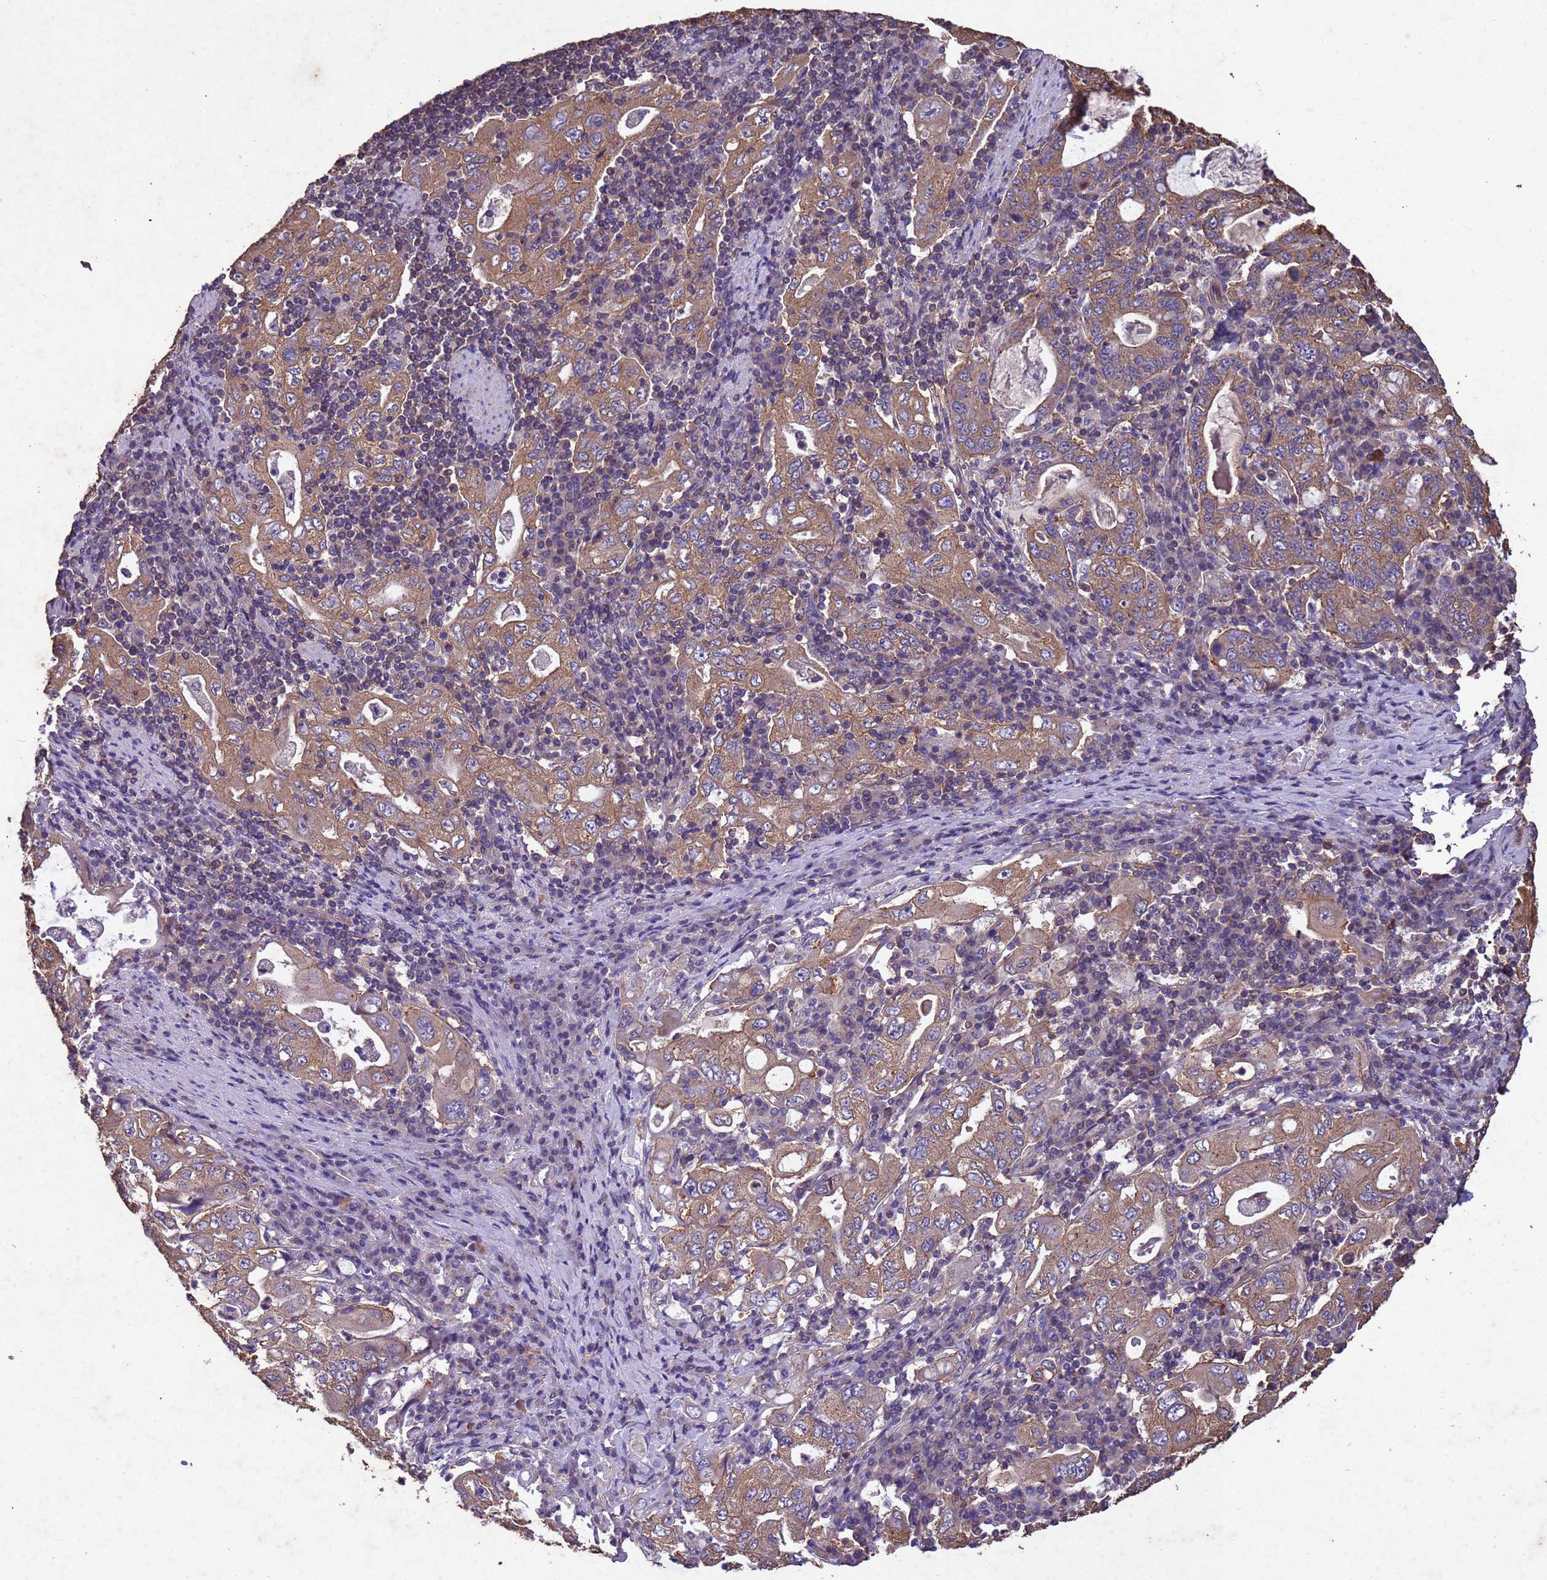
{"staining": {"intensity": "moderate", "quantity": ">75%", "location": "cytoplasmic/membranous"}, "tissue": "stomach cancer", "cell_type": "Tumor cells", "image_type": "cancer", "snomed": [{"axis": "morphology", "description": "Normal tissue, NOS"}, {"axis": "morphology", "description": "Adenocarcinoma, NOS"}, {"axis": "topography", "description": "Esophagus"}, {"axis": "topography", "description": "Stomach, upper"}, {"axis": "topography", "description": "Peripheral nerve tissue"}], "caption": "This is a photomicrograph of immunohistochemistry (IHC) staining of stomach cancer, which shows moderate positivity in the cytoplasmic/membranous of tumor cells.", "gene": "MTX3", "patient": {"sex": "male", "age": 62}}